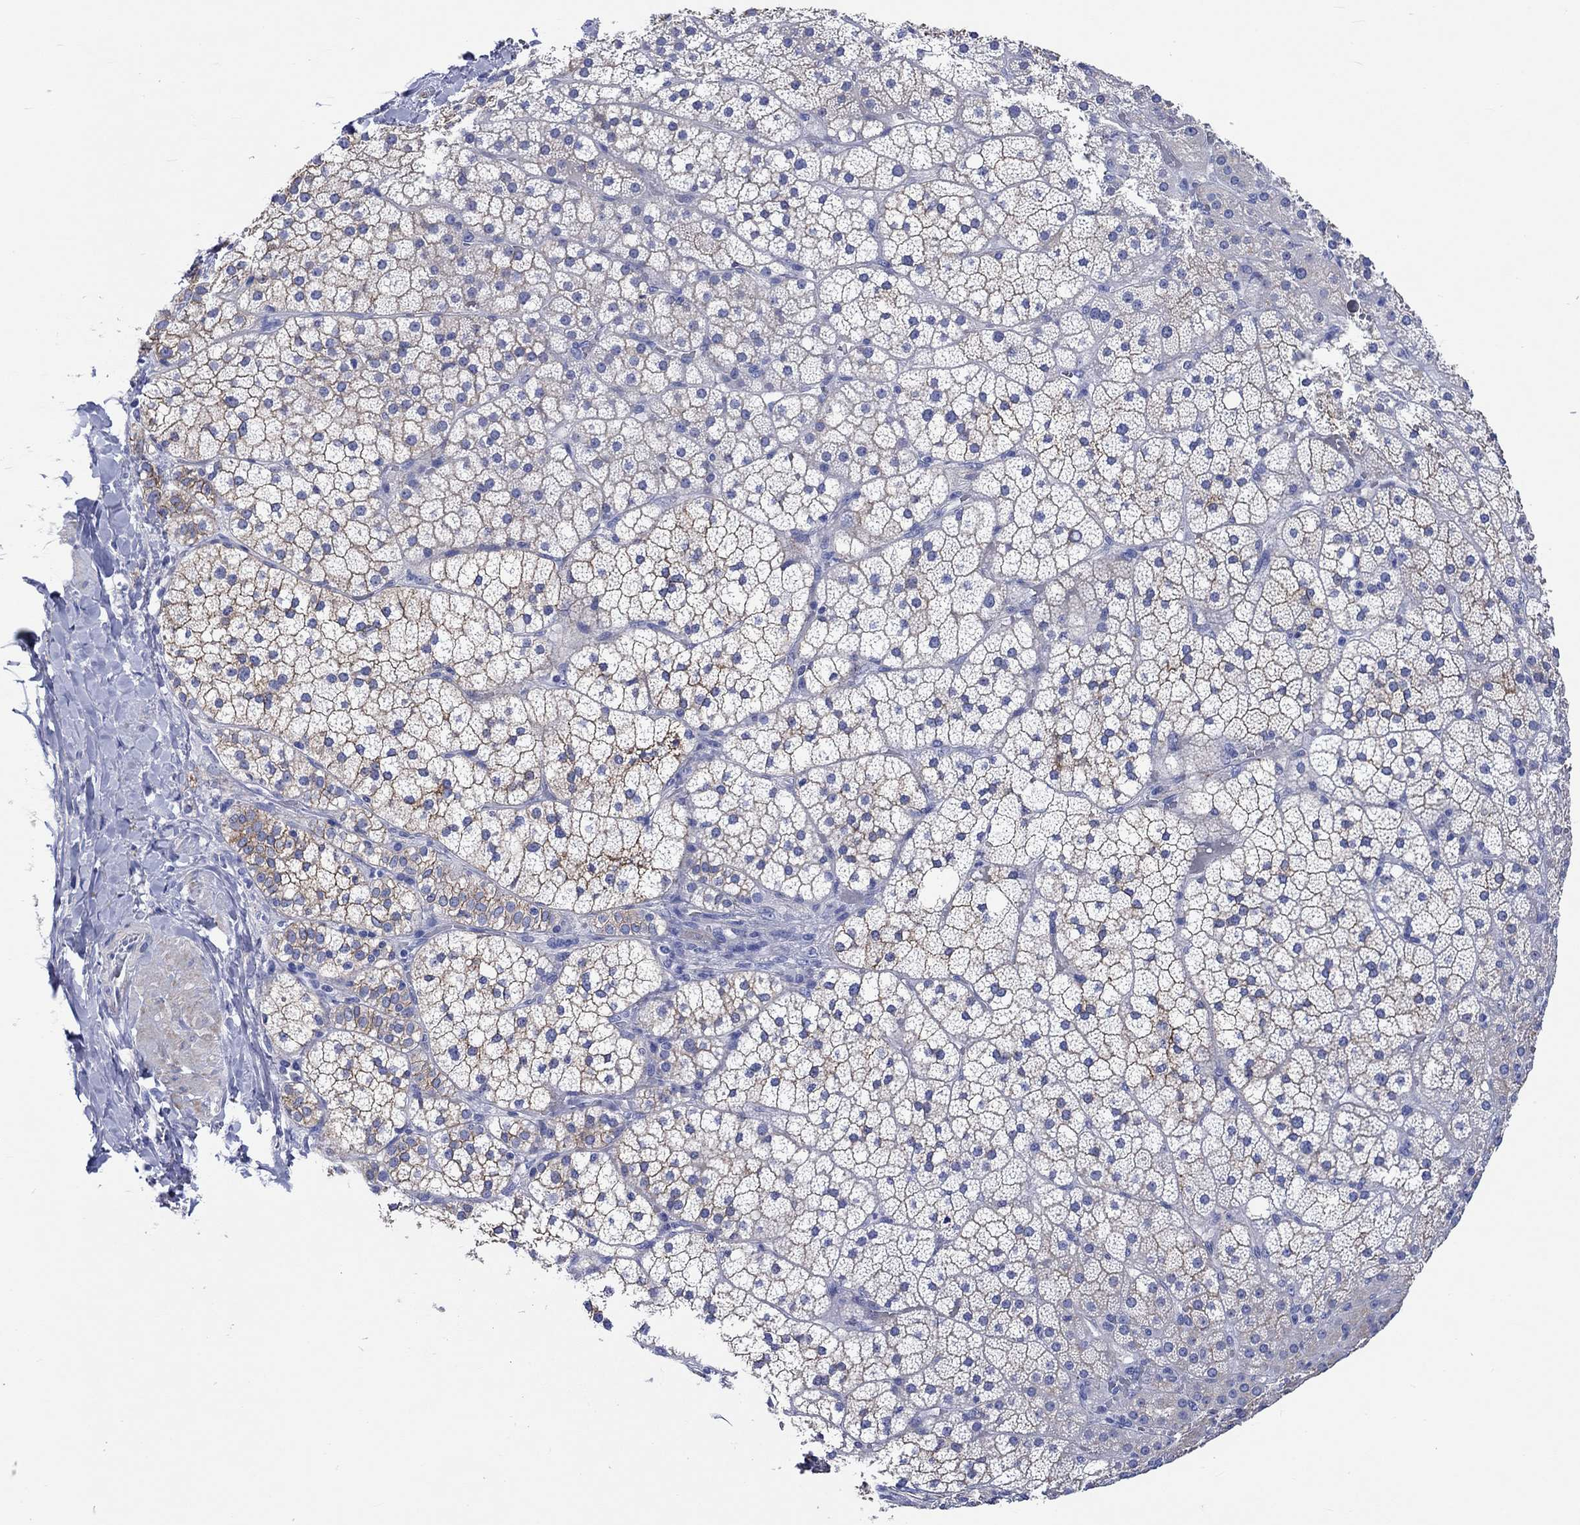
{"staining": {"intensity": "negative", "quantity": "none", "location": "none"}, "tissue": "adrenal gland", "cell_type": "Glandular cells", "image_type": "normal", "snomed": [{"axis": "morphology", "description": "Normal tissue, NOS"}, {"axis": "topography", "description": "Adrenal gland"}], "caption": "This is a photomicrograph of IHC staining of normal adrenal gland, which shows no expression in glandular cells. (DAB immunohistochemistry, high magnification).", "gene": "SHISA4", "patient": {"sex": "male", "age": 53}}